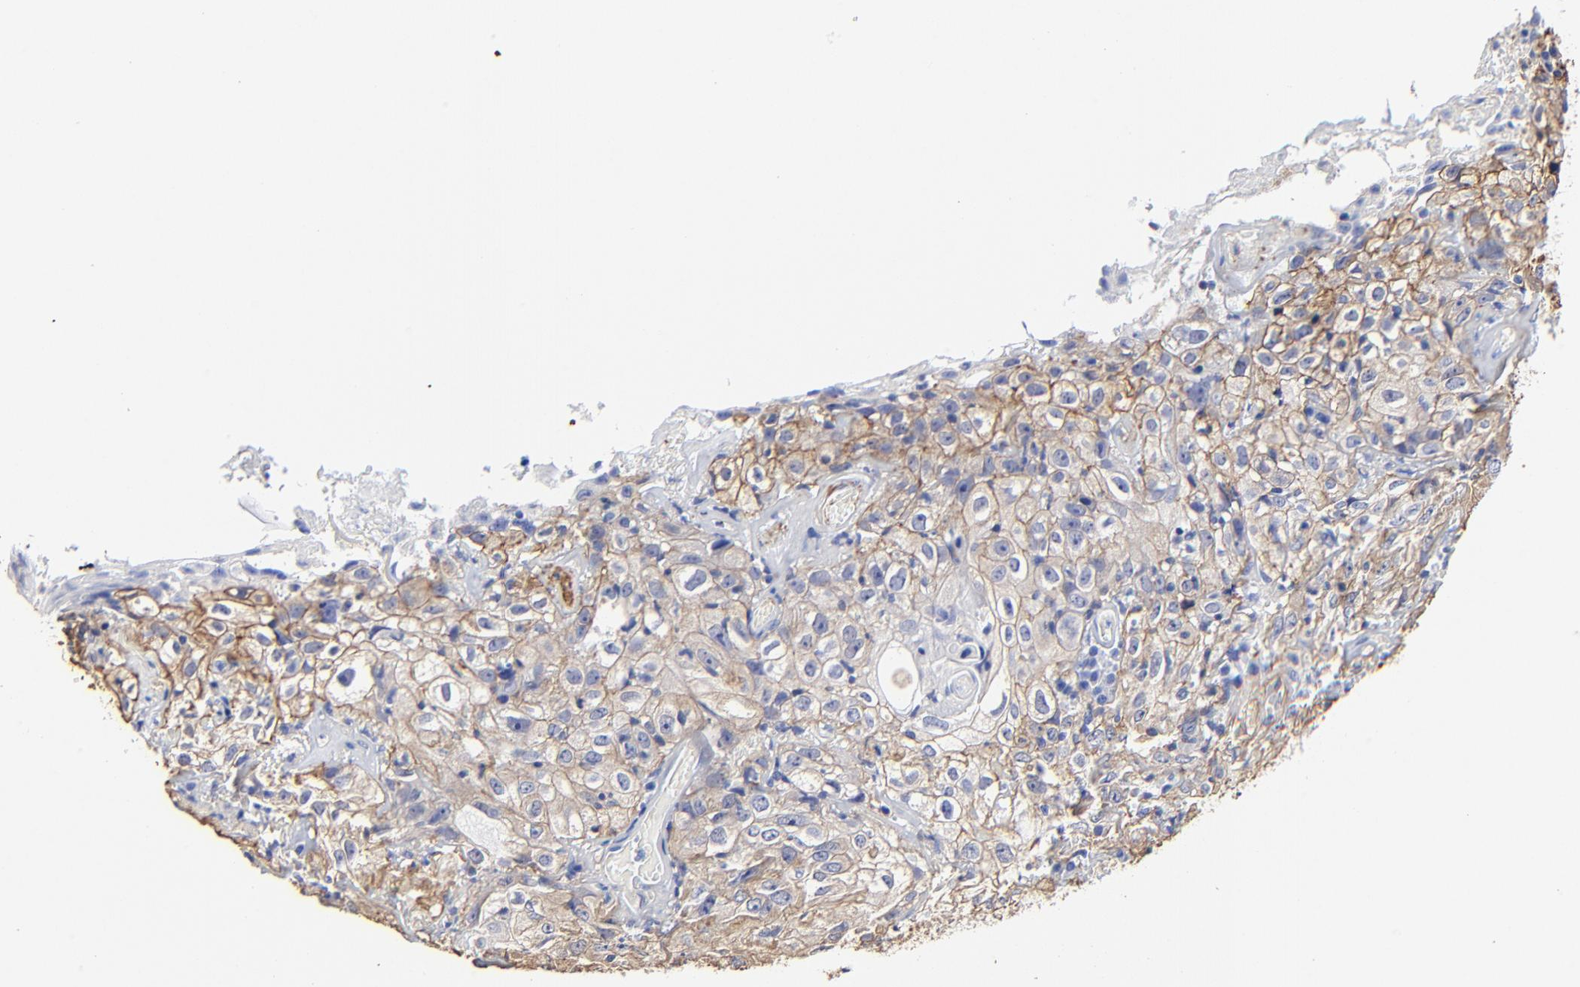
{"staining": {"intensity": "weak", "quantity": ">75%", "location": "cytoplasmic/membranous"}, "tissue": "skin cancer", "cell_type": "Tumor cells", "image_type": "cancer", "snomed": [{"axis": "morphology", "description": "Squamous cell carcinoma, NOS"}, {"axis": "topography", "description": "Skin"}], "caption": "The histopathology image exhibits a brown stain indicating the presence of a protein in the cytoplasmic/membranous of tumor cells in skin cancer. The staining was performed using DAB (3,3'-diaminobenzidine) to visualize the protein expression in brown, while the nuclei were stained in blue with hematoxylin (Magnification: 20x).", "gene": "TAGLN2", "patient": {"sex": "male", "age": 65}}